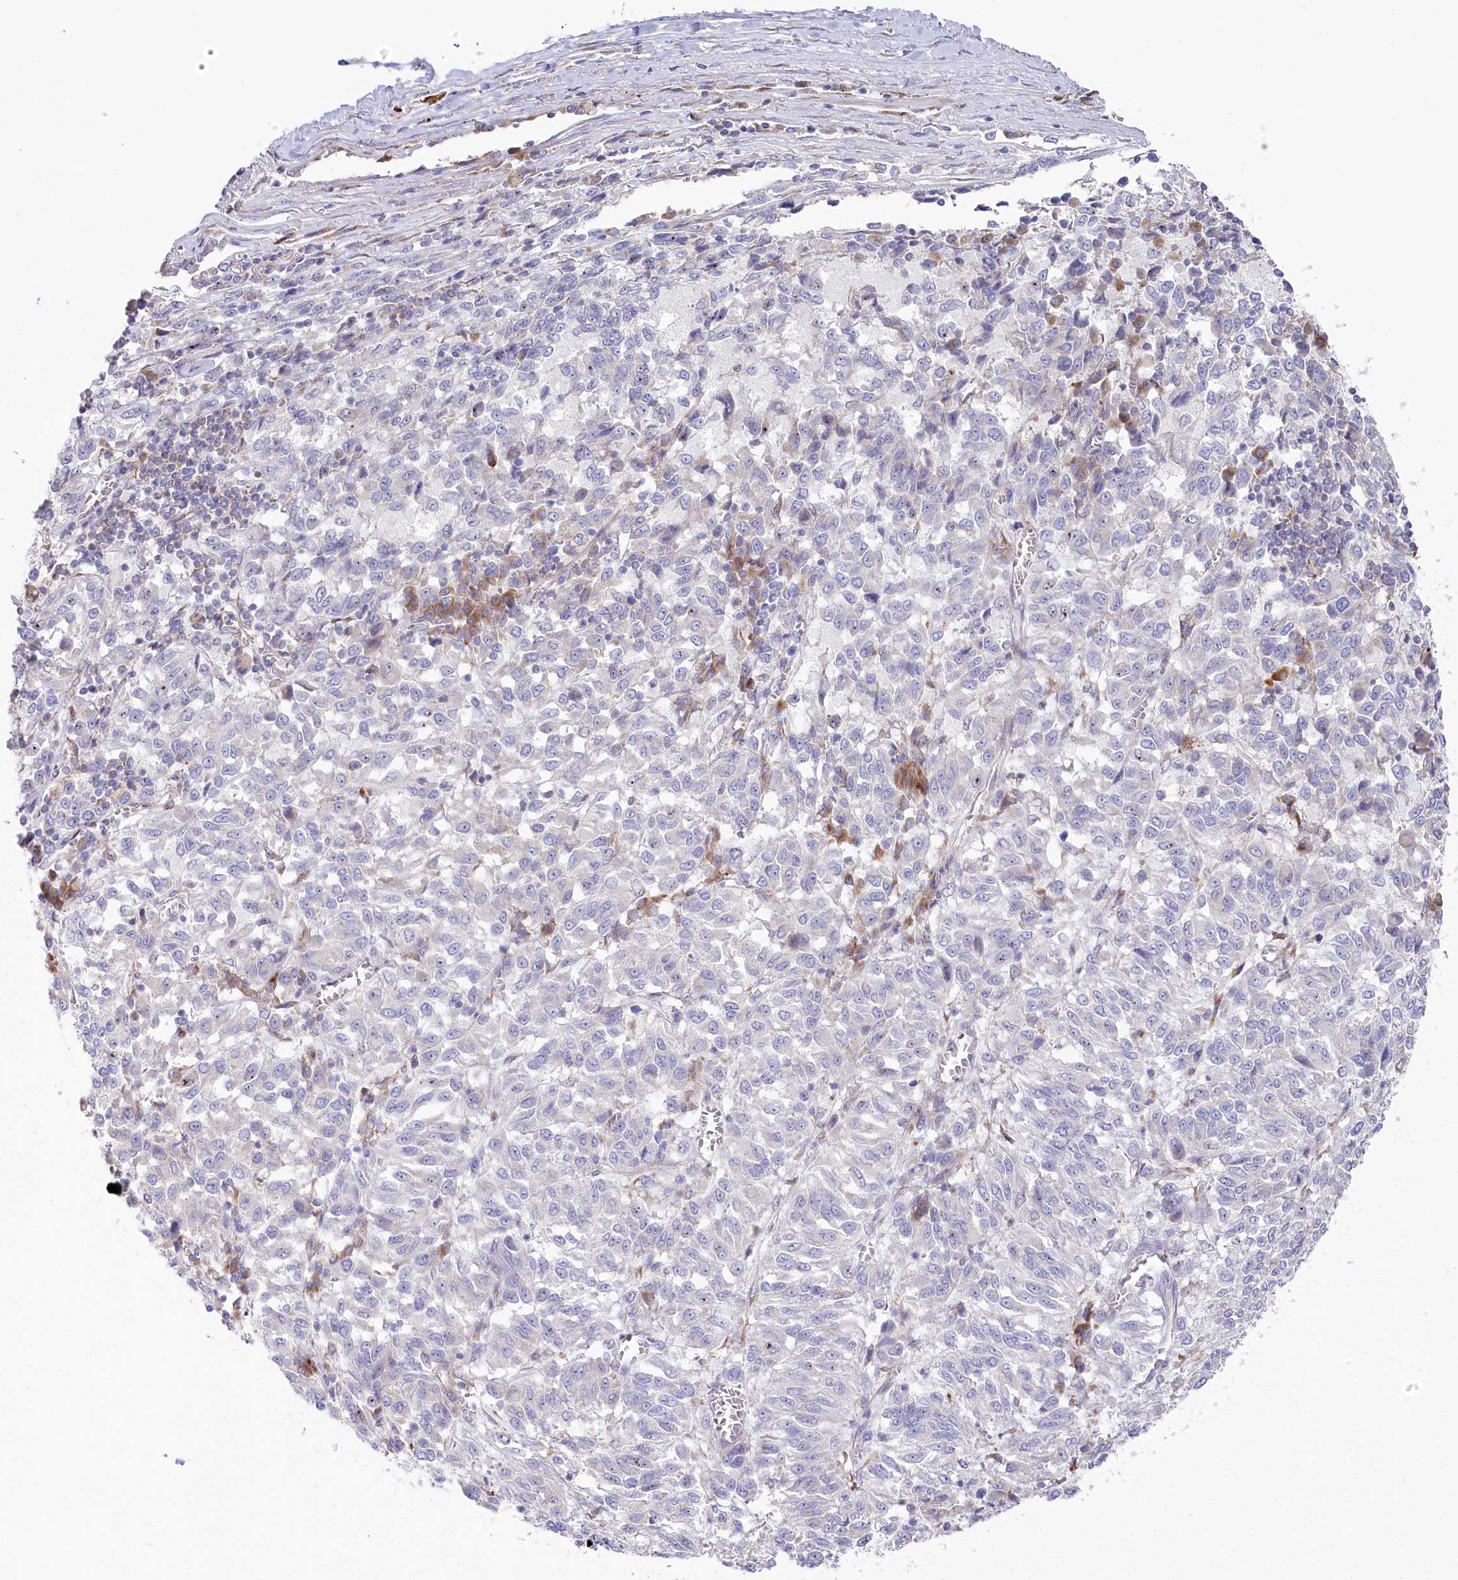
{"staining": {"intensity": "negative", "quantity": "none", "location": "none"}, "tissue": "melanoma", "cell_type": "Tumor cells", "image_type": "cancer", "snomed": [{"axis": "morphology", "description": "Malignant melanoma, Metastatic site"}, {"axis": "topography", "description": "Lung"}], "caption": "An image of melanoma stained for a protein demonstrates no brown staining in tumor cells.", "gene": "POGLUT1", "patient": {"sex": "male", "age": 64}}